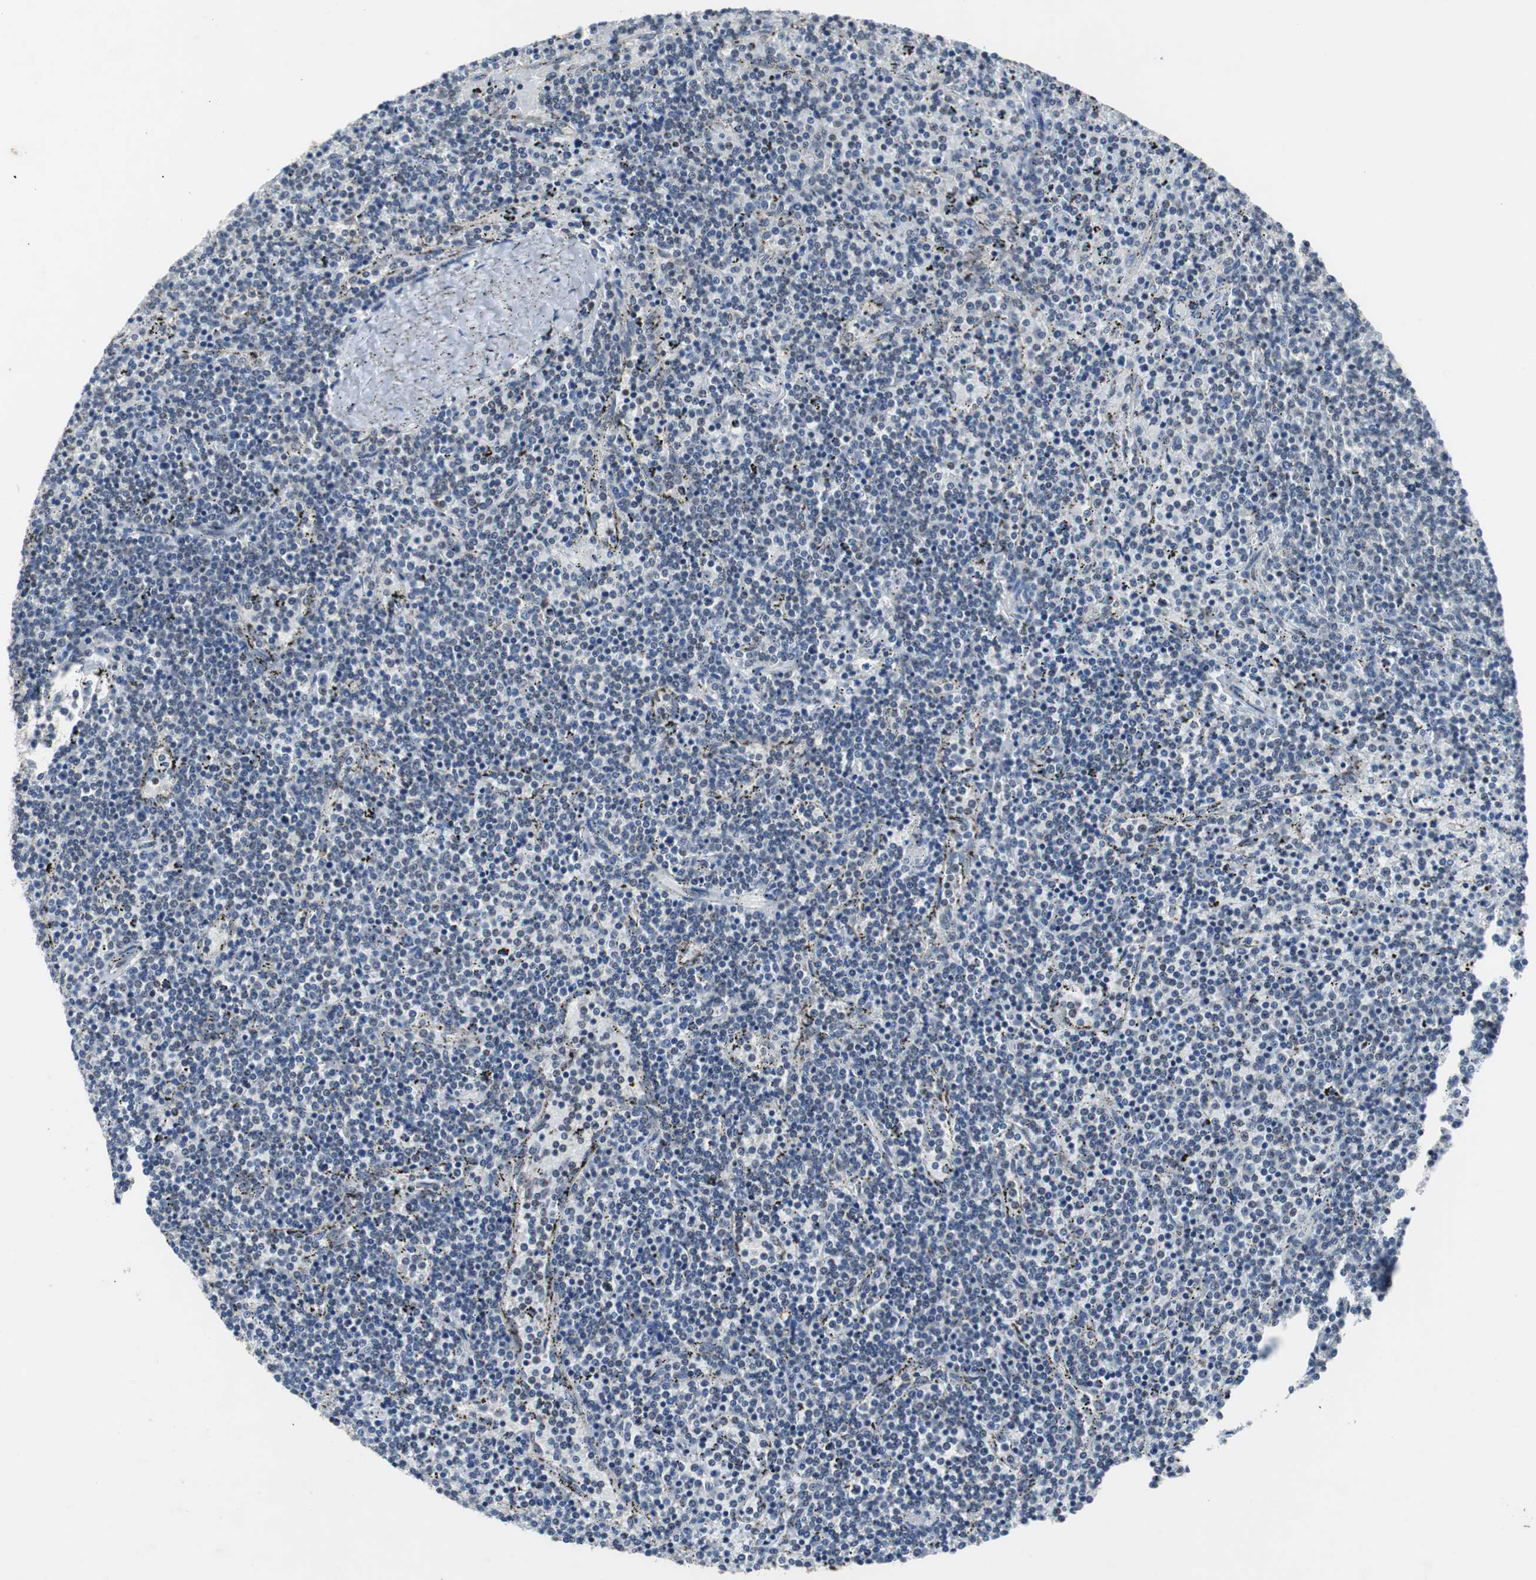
{"staining": {"intensity": "negative", "quantity": "none", "location": "none"}, "tissue": "lymphoma", "cell_type": "Tumor cells", "image_type": "cancer", "snomed": [{"axis": "morphology", "description": "Malignant lymphoma, non-Hodgkin's type, Low grade"}, {"axis": "topography", "description": "Spleen"}], "caption": "IHC image of lymphoma stained for a protein (brown), which displays no staining in tumor cells.", "gene": "TP63", "patient": {"sex": "female", "age": 50}}